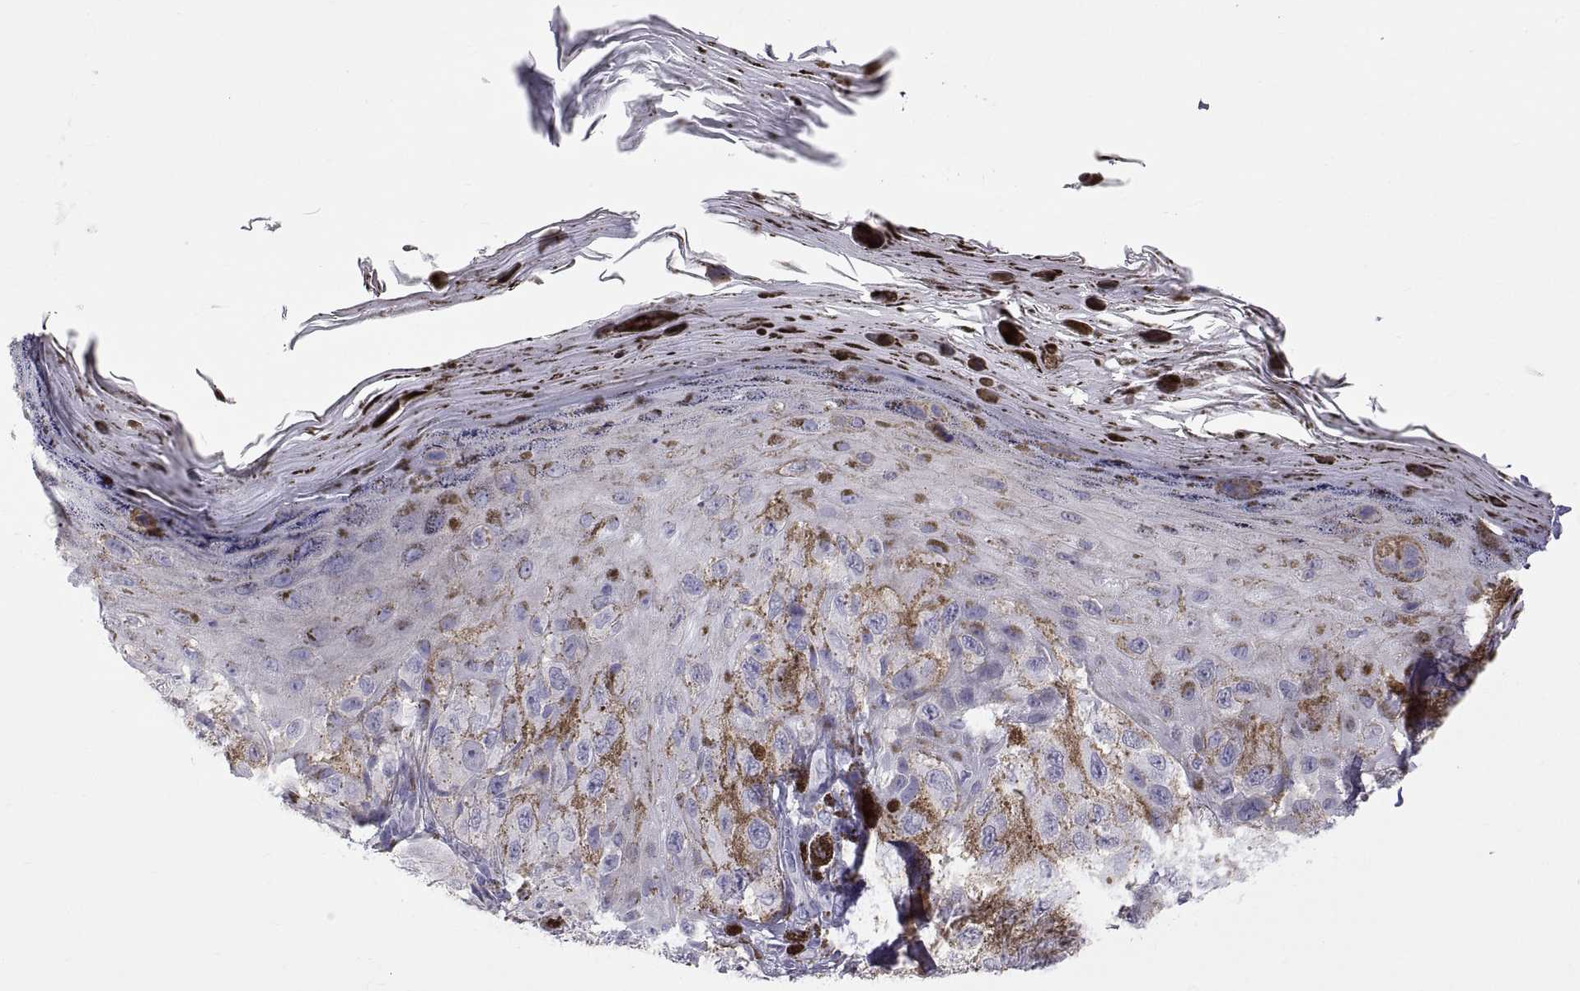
{"staining": {"intensity": "negative", "quantity": "none", "location": "none"}, "tissue": "melanoma", "cell_type": "Tumor cells", "image_type": "cancer", "snomed": [{"axis": "morphology", "description": "Malignant melanoma, NOS"}, {"axis": "topography", "description": "Skin"}], "caption": "Malignant melanoma stained for a protein using IHC displays no positivity tumor cells.", "gene": "RNASE12", "patient": {"sex": "male", "age": 36}}